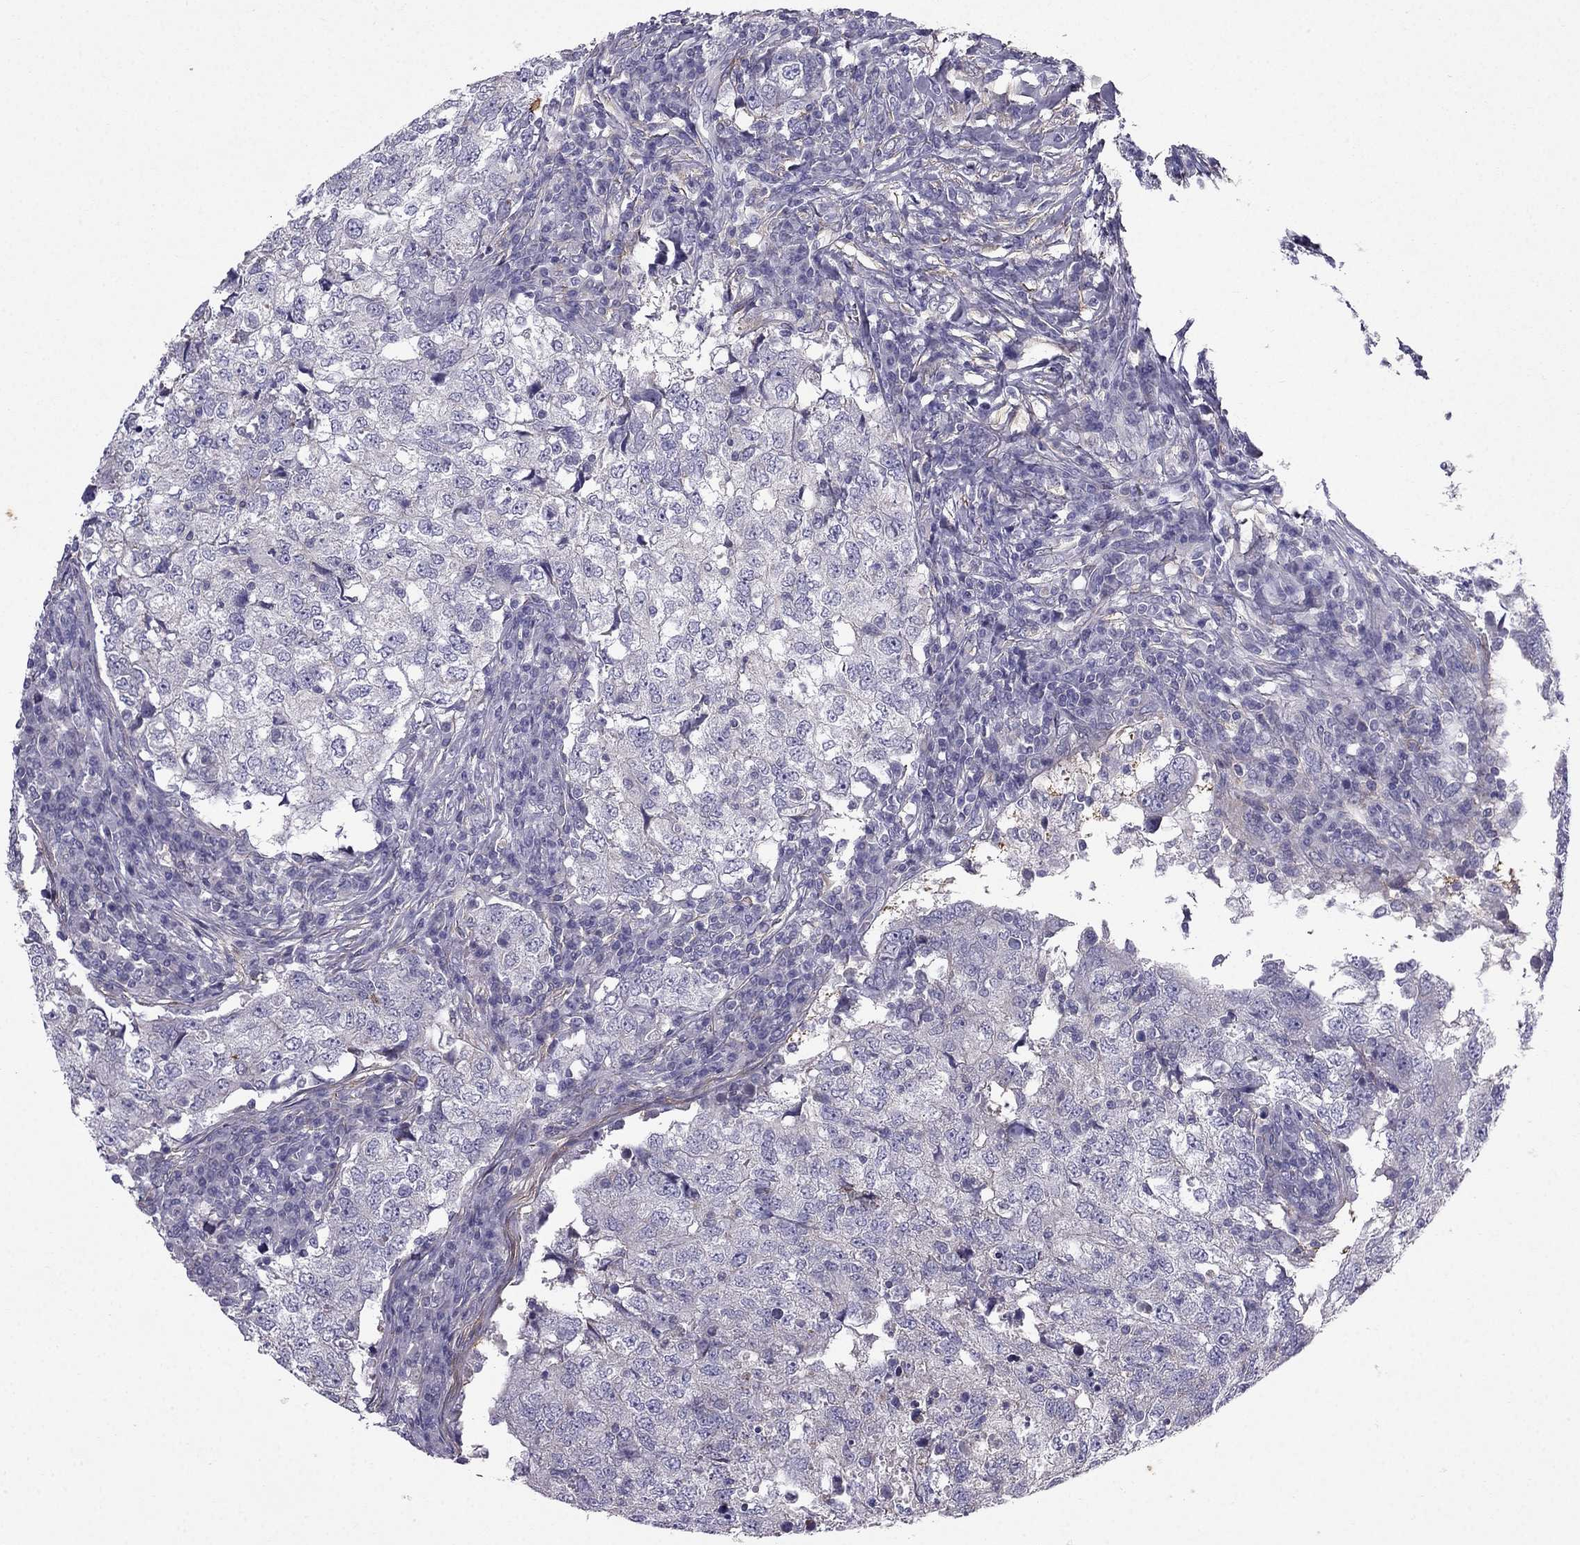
{"staining": {"intensity": "negative", "quantity": "none", "location": "none"}, "tissue": "breast cancer", "cell_type": "Tumor cells", "image_type": "cancer", "snomed": [{"axis": "morphology", "description": "Duct carcinoma"}, {"axis": "topography", "description": "Breast"}], "caption": "Immunohistochemistry (IHC) of human breast cancer (intraductal carcinoma) shows no staining in tumor cells.", "gene": "SYT5", "patient": {"sex": "female", "age": 30}}